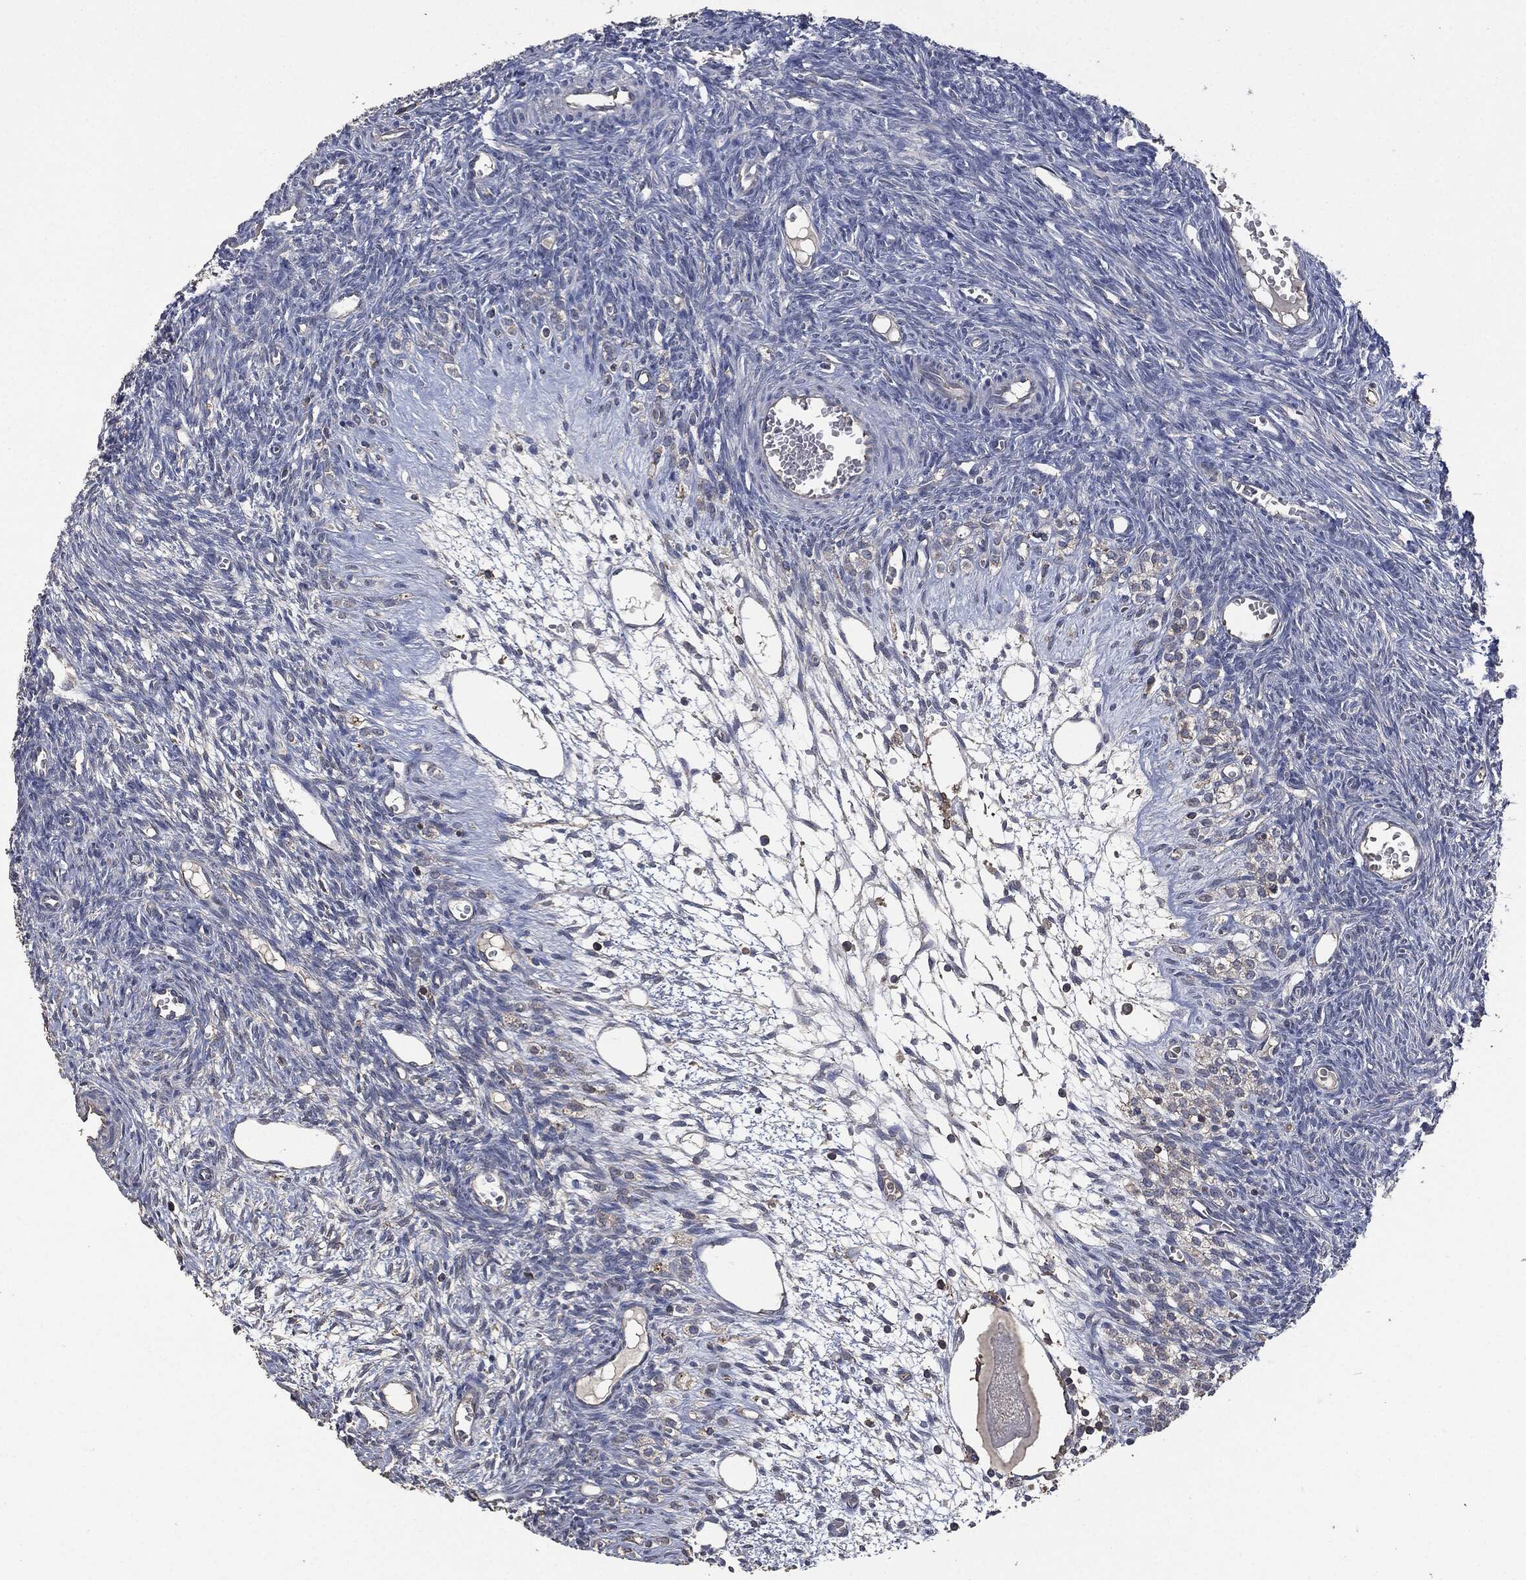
{"staining": {"intensity": "negative", "quantity": "none", "location": "none"}, "tissue": "ovary", "cell_type": "Follicle cells", "image_type": "normal", "snomed": [{"axis": "morphology", "description": "Normal tissue, NOS"}, {"axis": "topography", "description": "Ovary"}], "caption": "This is an immunohistochemistry histopathology image of normal human ovary. There is no positivity in follicle cells.", "gene": "MSLN", "patient": {"sex": "female", "age": 27}}